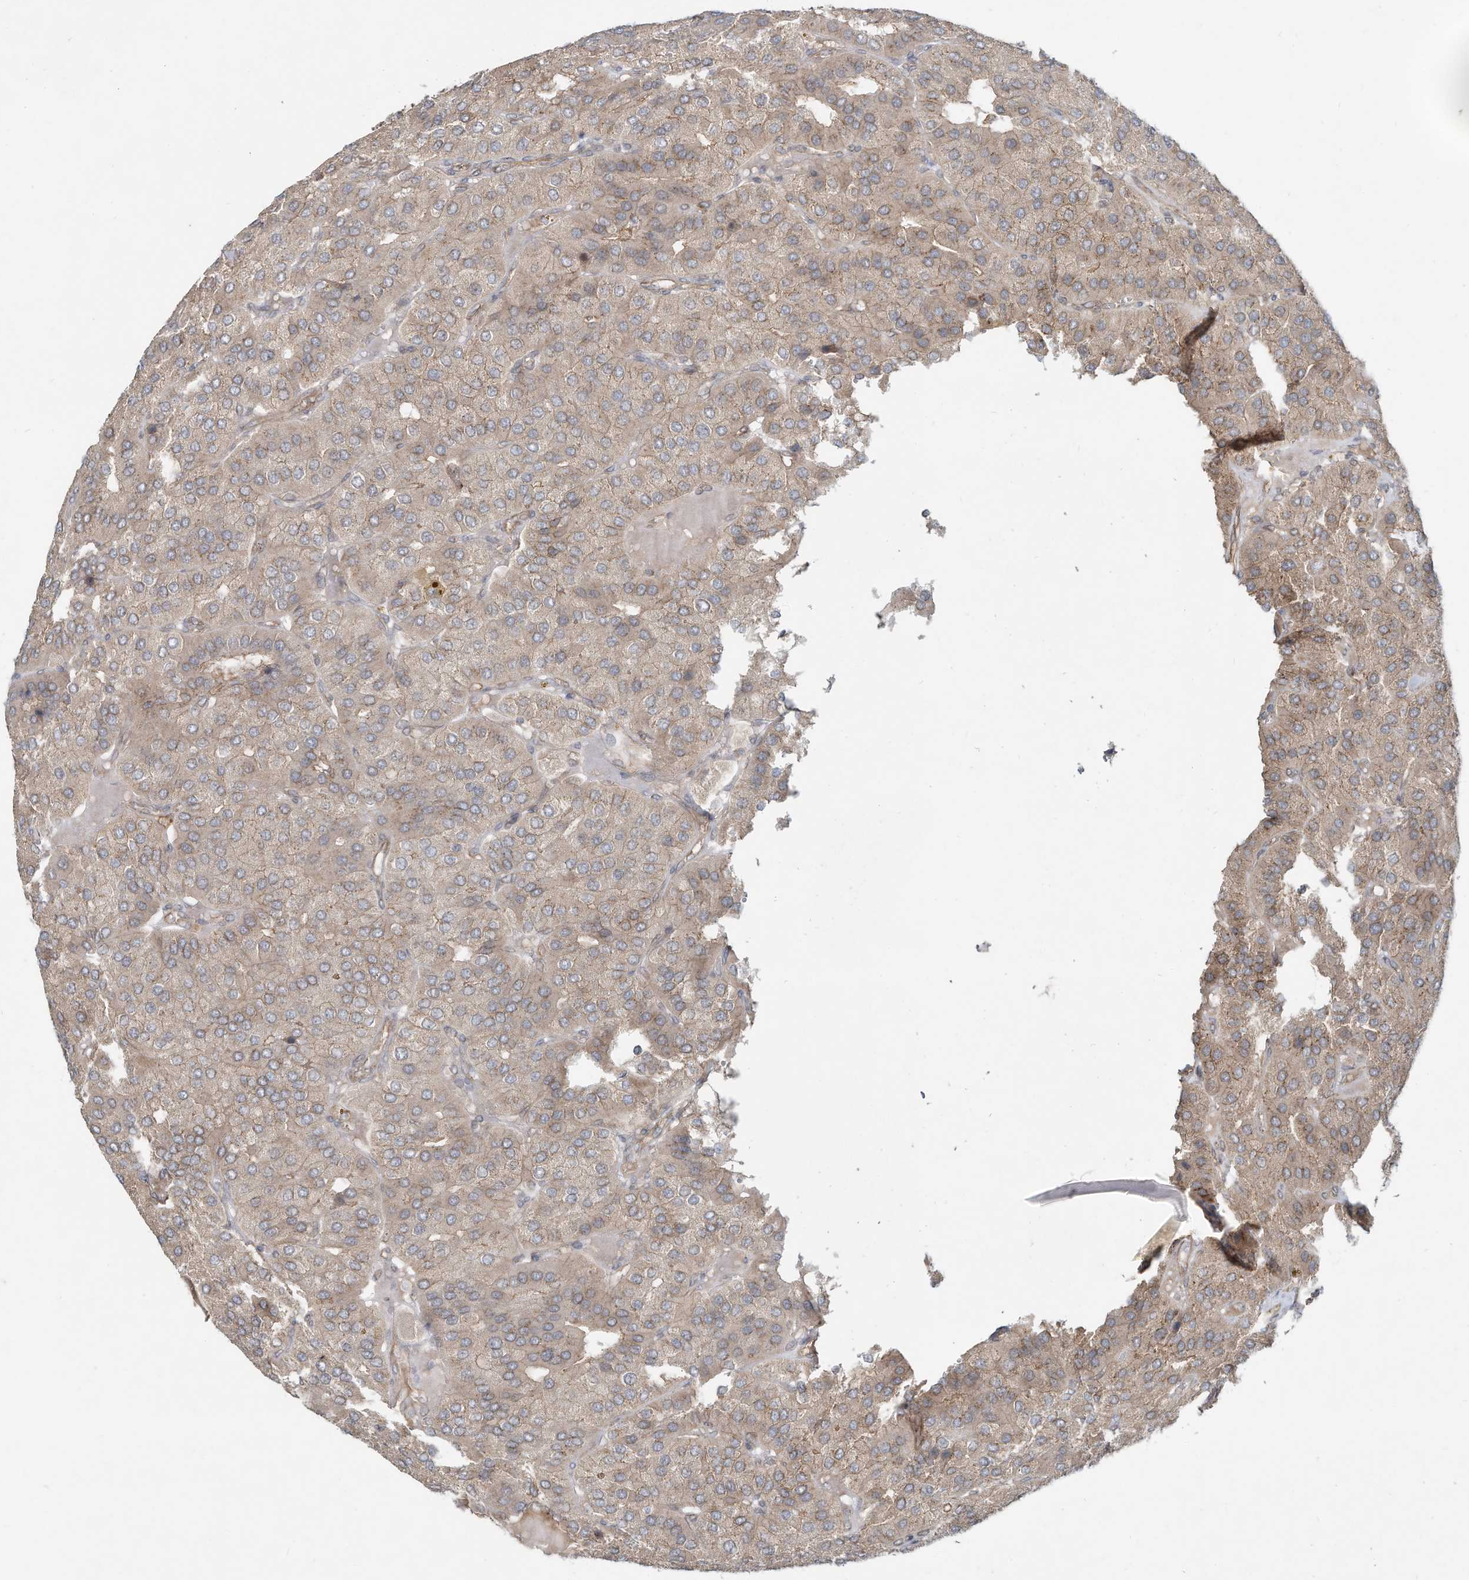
{"staining": {"intensity": "weak", "quantity": ">75%", "location": "cytoplasmic/membranous"}, "tissue": "parathyroid gland", "cell_type": "Glandular cells", "image_type": "normal", "snomed": [{"axis": "morphology", "description": "Normal tissue, NOS"}, {"axis": "morphology", "description": "Adenoma, NOS"}, {"axis": "topography", "description": "Parathyroid gland"}], "caption": "A high-resolution image shows immunohistochemistry staining of unremarkable parathyroid gland, which demonstrates weak cytoplasmic/membranous staining in about >75% of glandular cells.", "gene": "CUX1", "patient": {"sex": "female", "age": 86}}